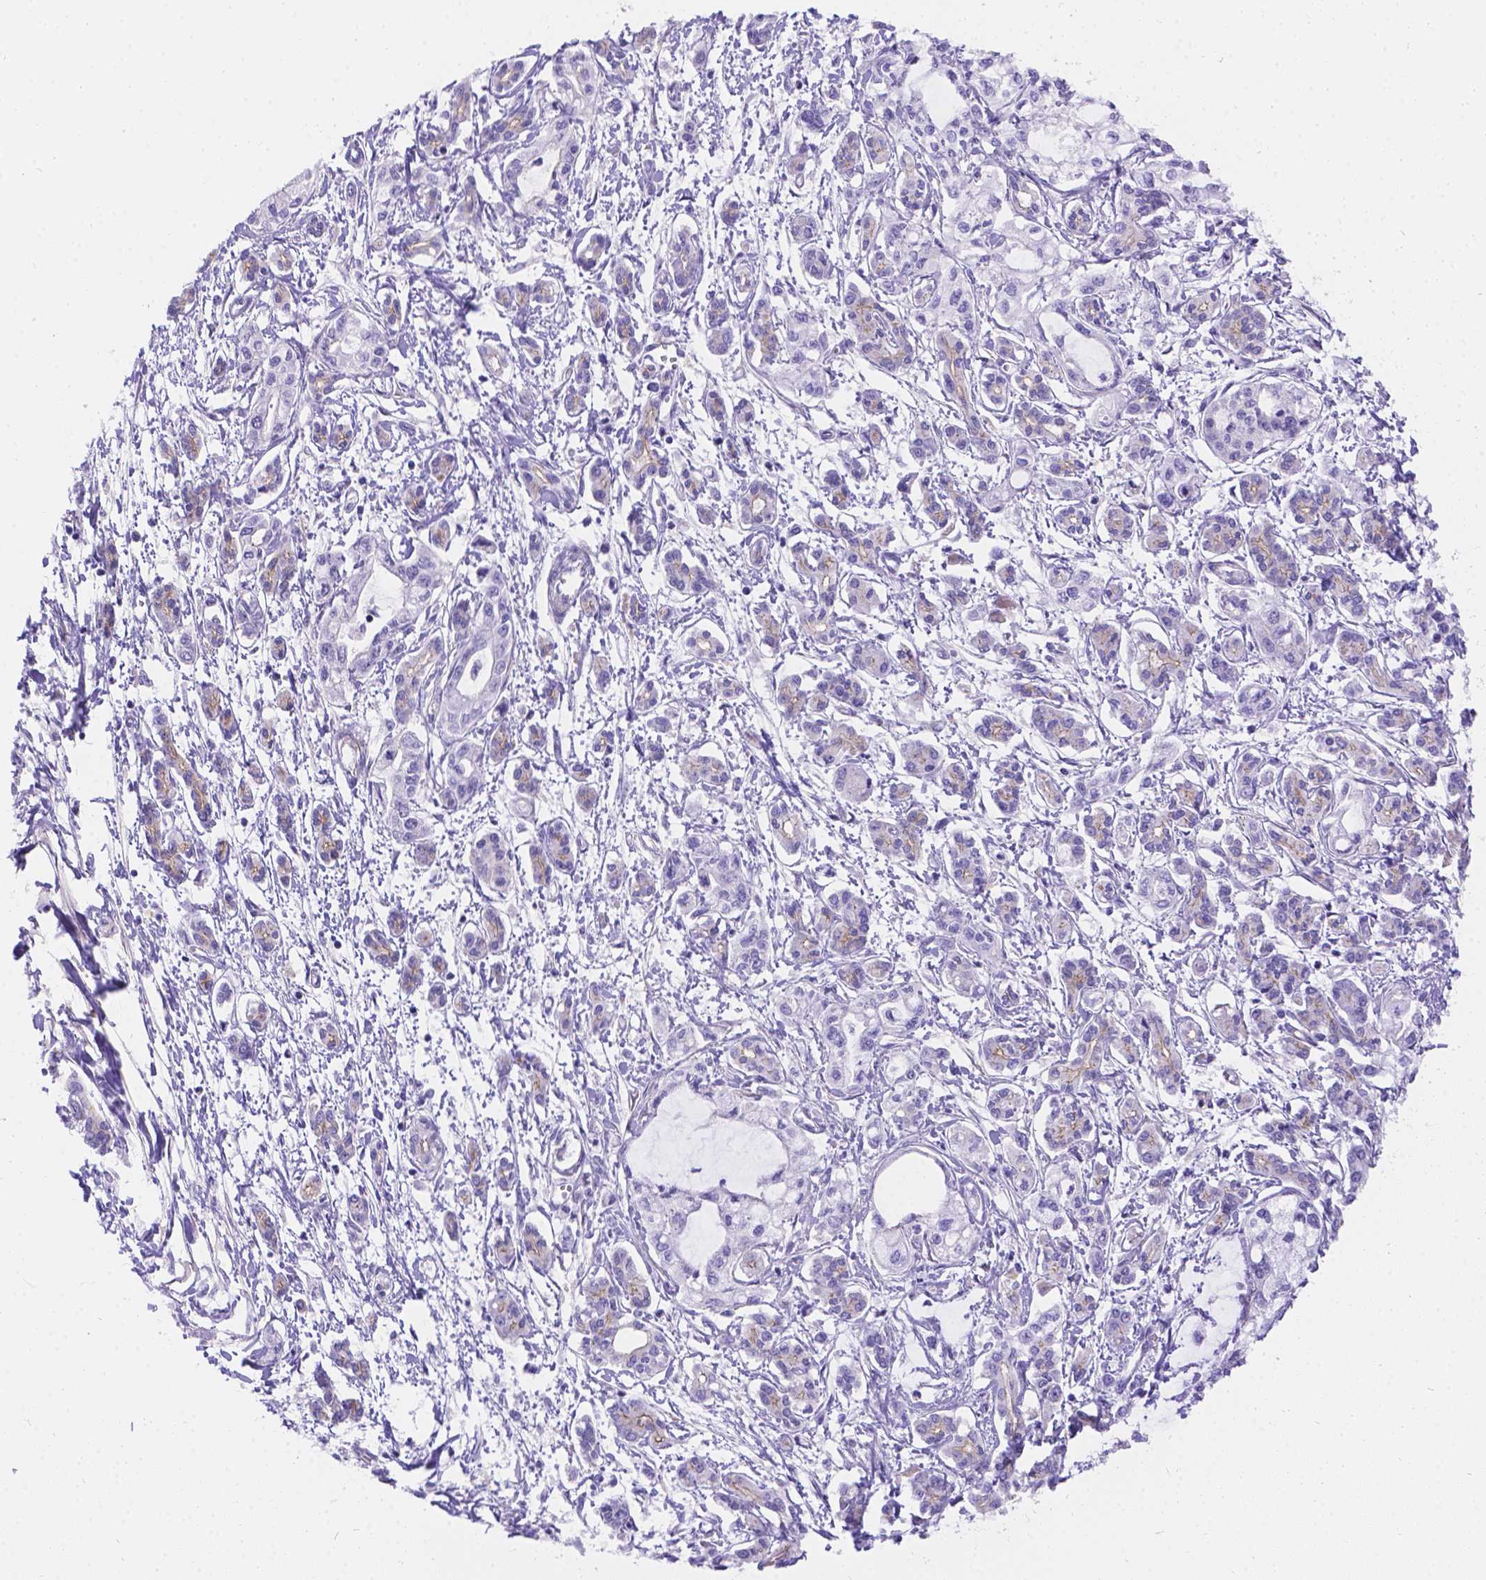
{"staining": {"intensity": "negative", "quantity": "none", "location": "none"}, "tissue": "pancreatic cancer", "cell_type": "Tumor cells", "image_type": "cancer", "snomed": [{"axis": "morphology", "description": "Adenocarcinoma, NOS"}, {"axis": "topography", "description": "Pancreas"}], "caption": "This is a micrograph of immunohistochemistry staining of pancreatic cancer, which shows no staining in tumor cells.", "gene": "PALS1", "patient": {"sex": "male", "age": 54}}